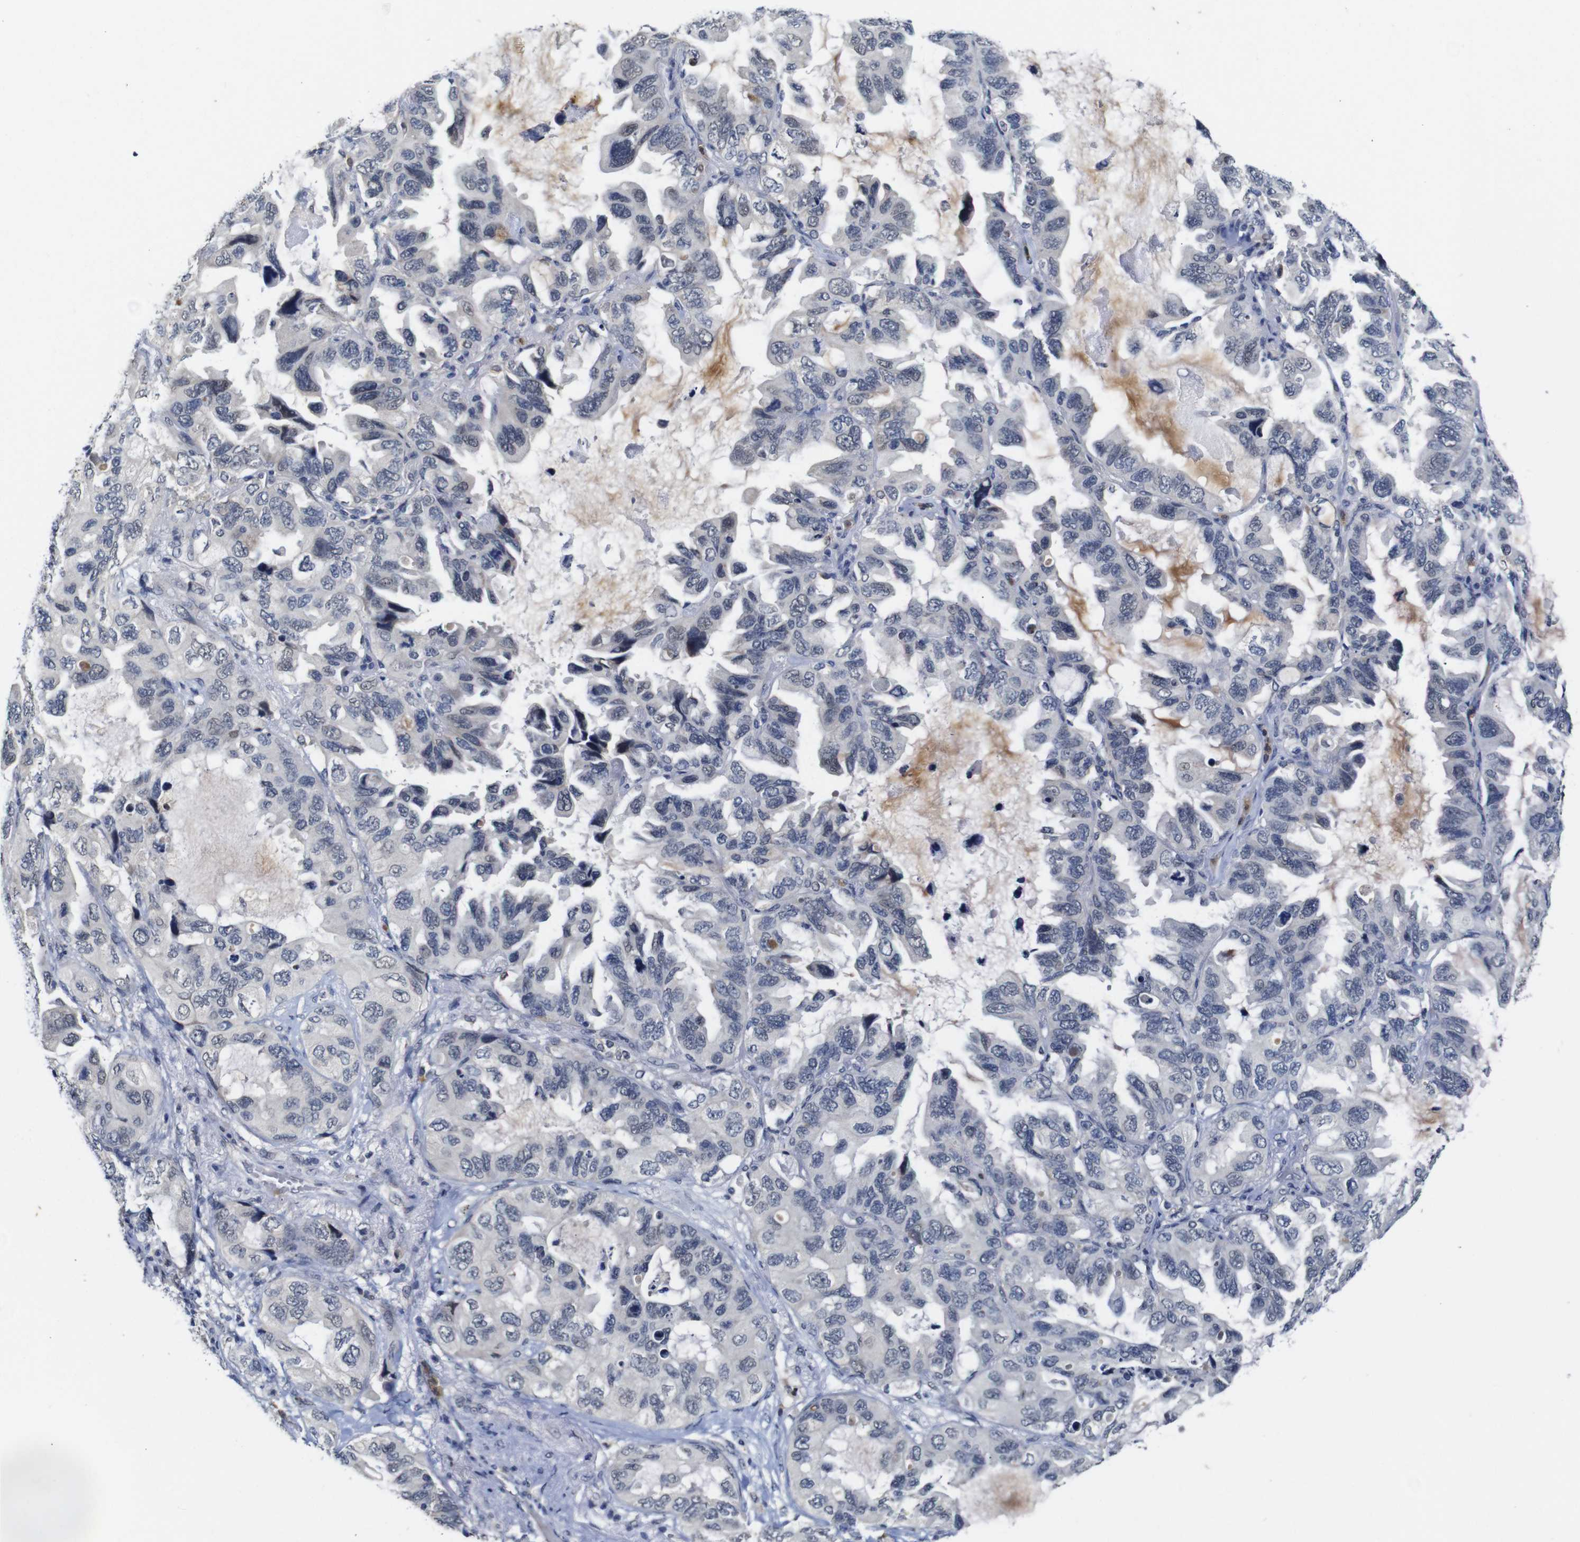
{"staining": {"intensity": "negative", "quantity": "none", "location": "none"}, "tissue": "lung cancer", "cell_type": "Tumor cells", "image_type": "cancer", "snomed": [{"axis": "morphology", "description": "Squamous cell carcinoma, NOS"}, {"axis": "topography", "description": "Lung"}], "caption": "Tumor cells show no significant expression in lung squamous cell carcinoma. (IHC, brightfield microscopy, high magnification).", "gene": "NTRK3", "patient": {"sex": "female", "age": 73}}